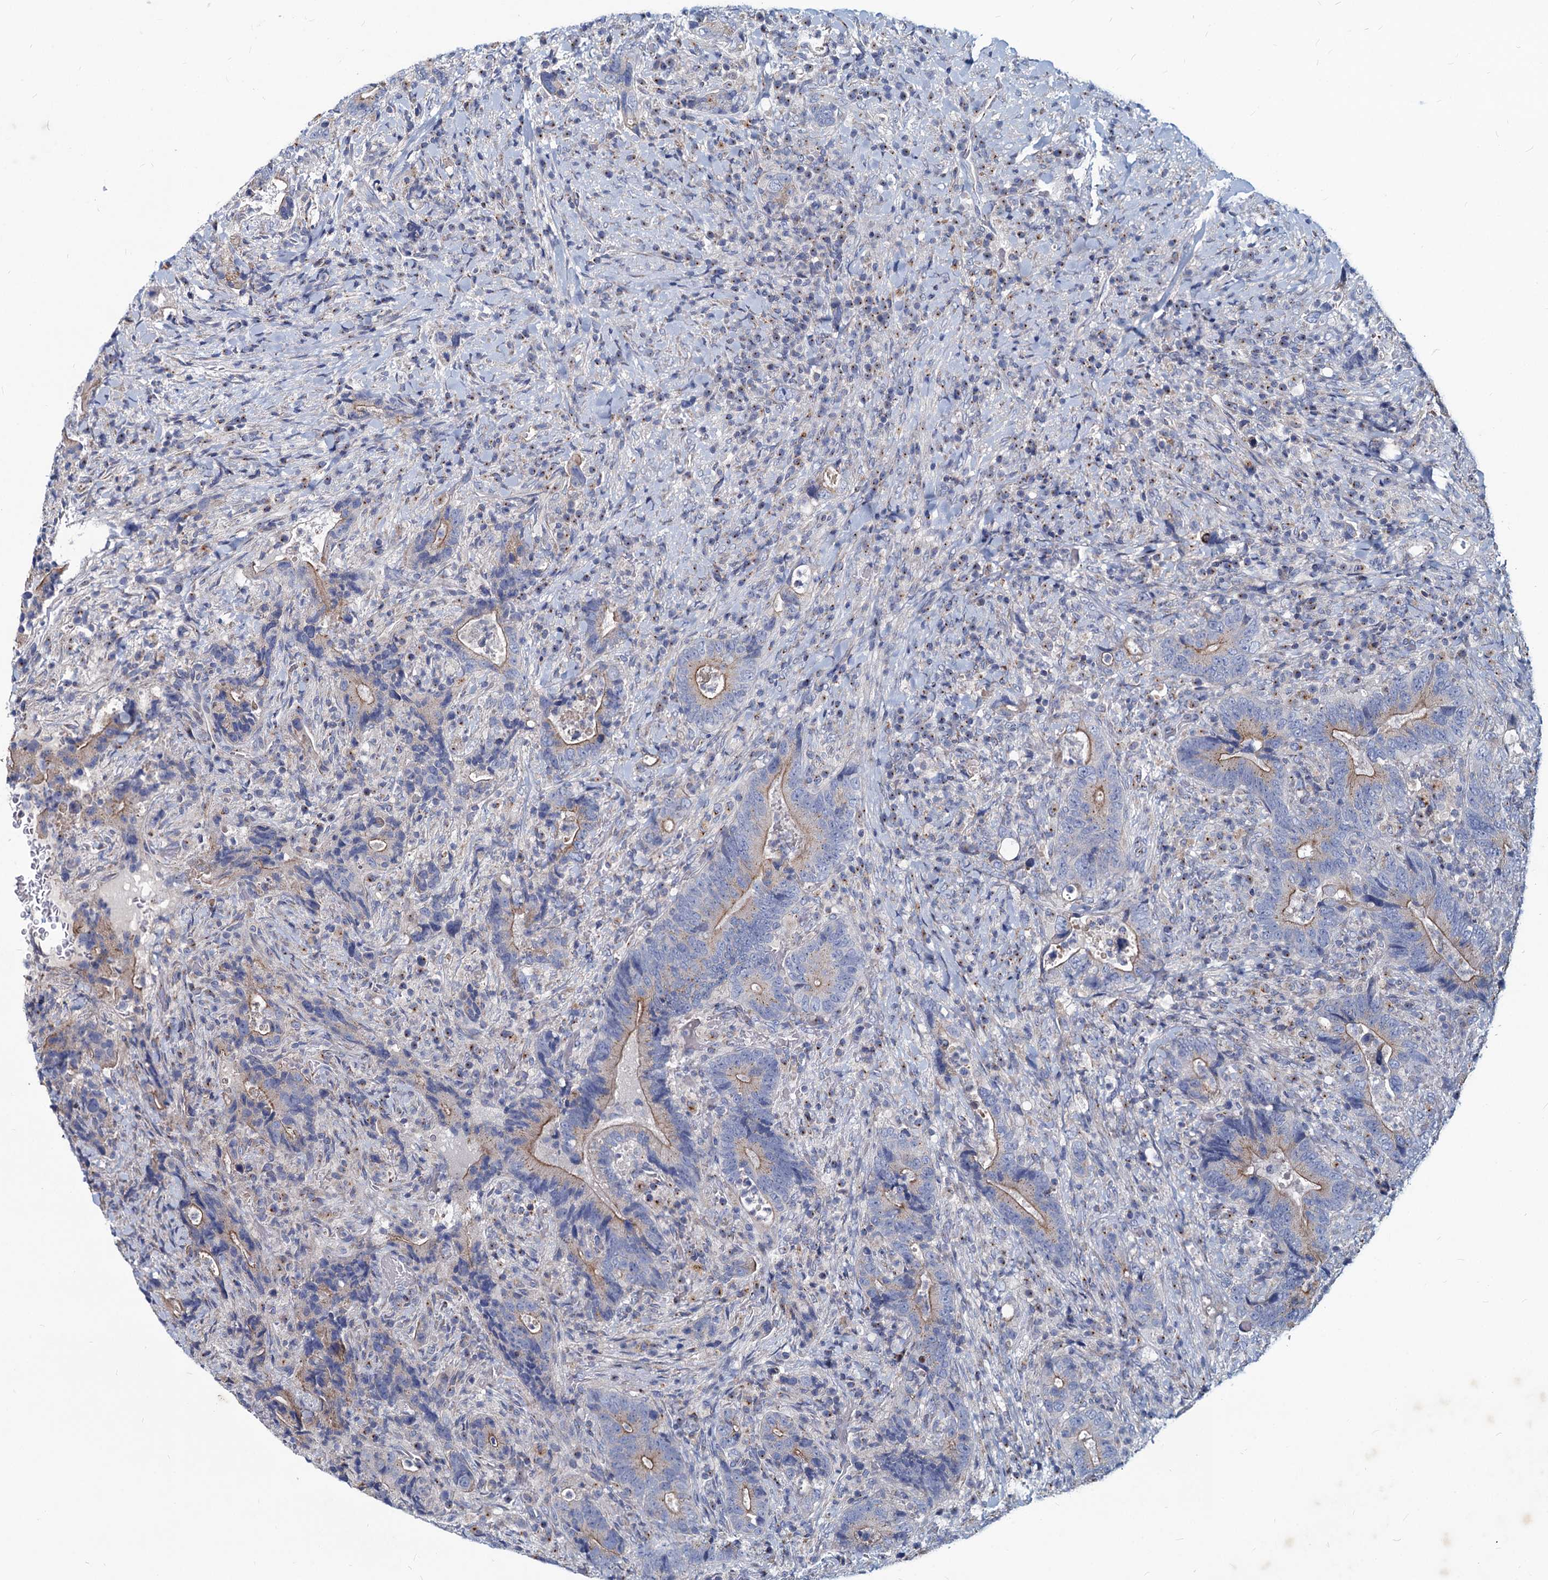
{"staining": {"intensity": "weak", "quantity": "25%-75%", "location": "cytoplasmic/membranous"}, "tissue": "colorectal cancer", "cell_type": "Tumor cells", "image_type": "cancer", "snomed": [{"axis": "morphology", "description": "Adenocarcinoma, NOS"}, {"axis": "topography", "description": "Colon"}], "caption": "Colorectal cancer stained for a protein displays weak cytoplasmic/membranous positivity in tumor cells. Nuclei are stained in blue.", "gene": "AGBL4", "patient": {"sex": "female", "age": 75}}